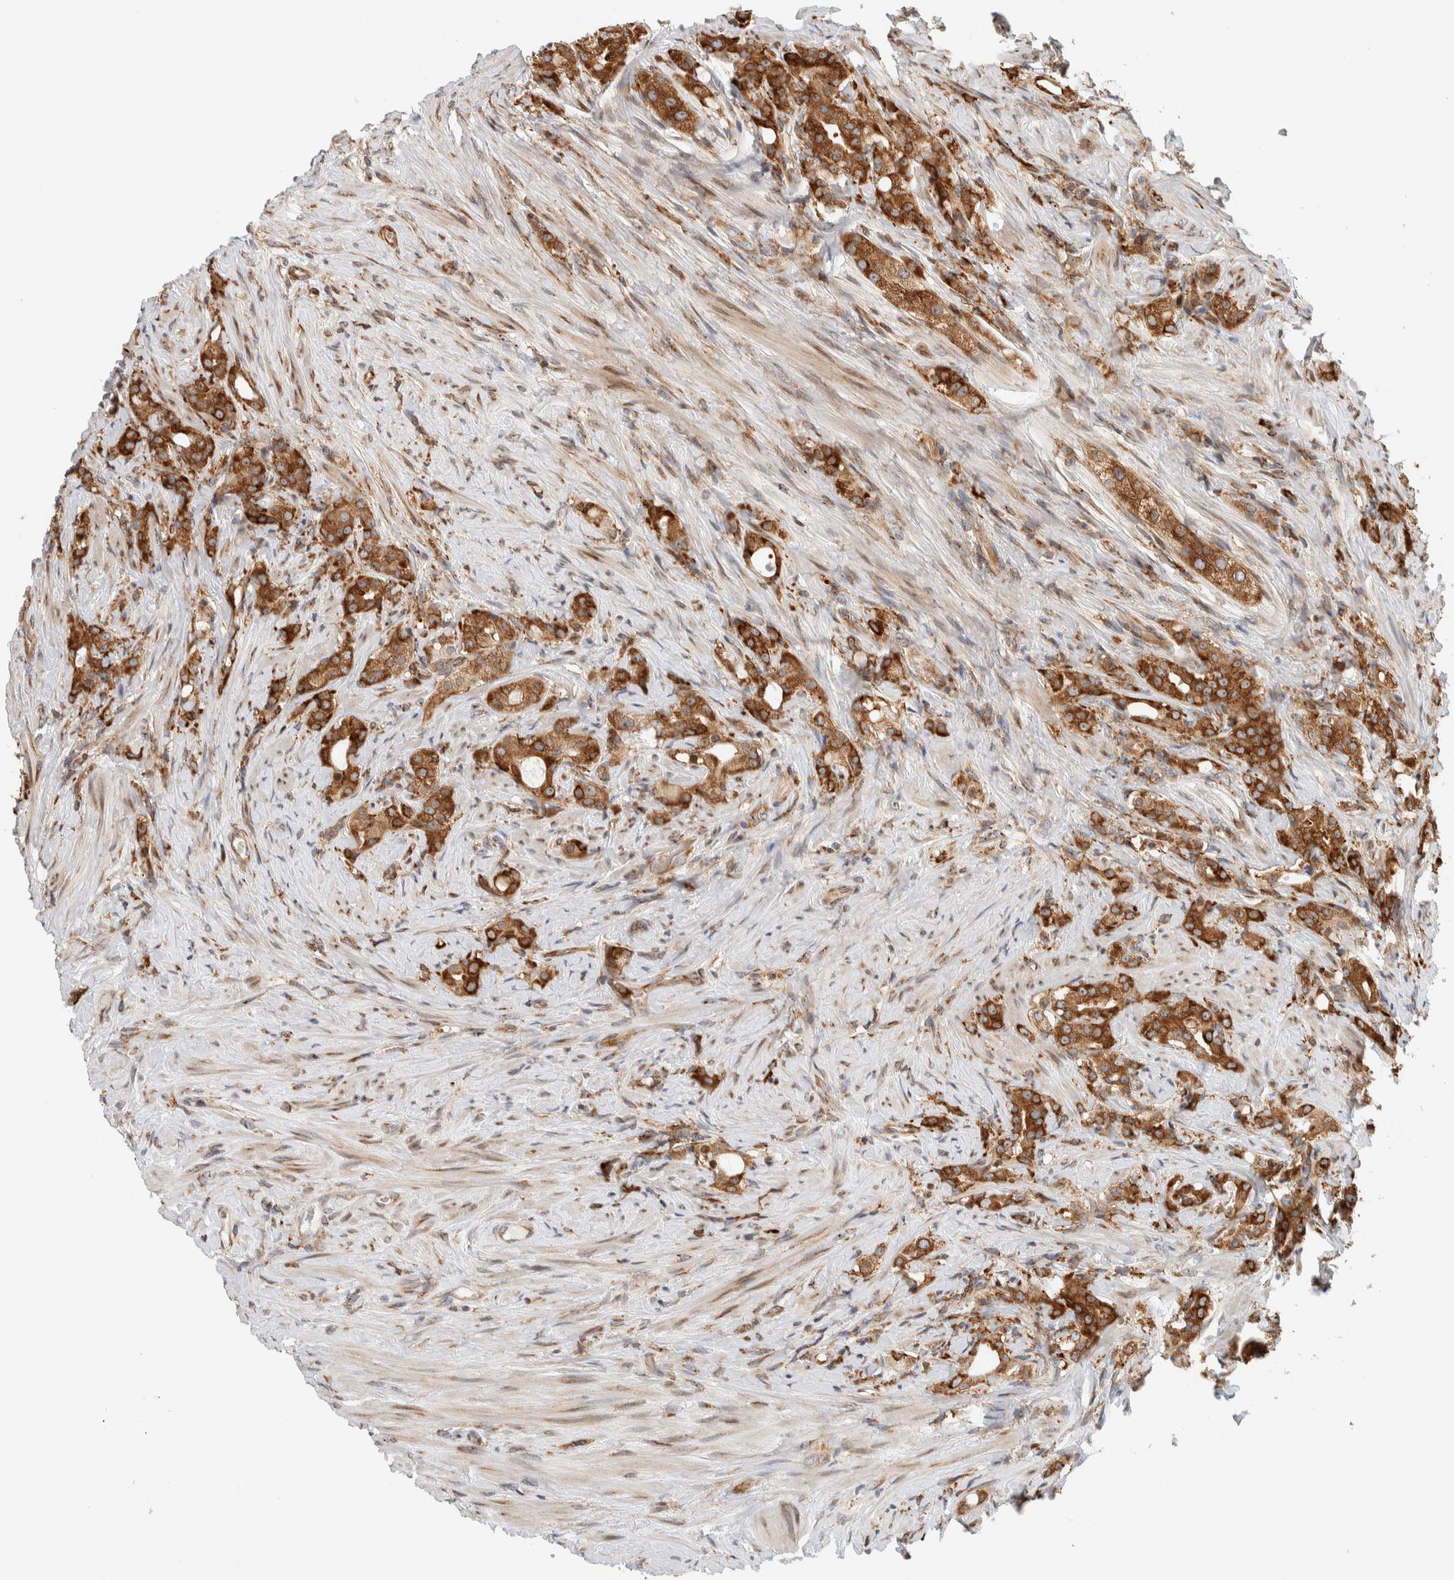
{"staining": {"intensity": "strong", "quantity": ">75%", "location": "cytoplasmic/membranous"}, "tissue": "prostate cancer", "cell_type": "Tumor cells", "image_type": "cancer", "snomed": [{"axis": "morphology", "description": "Adenocarcinoma, High grade"}, {"axis": "topography", "description": "Prostate"}], "caption": "Adenocarcinoma (high-grade) (prostate) stained with a brown dye exhibits strong cytoplasmic/membranous positive staining in approximately >75% of tumor cells.", "gene": "LLGL2", "patient": {"sex": "male", "age": 63}}